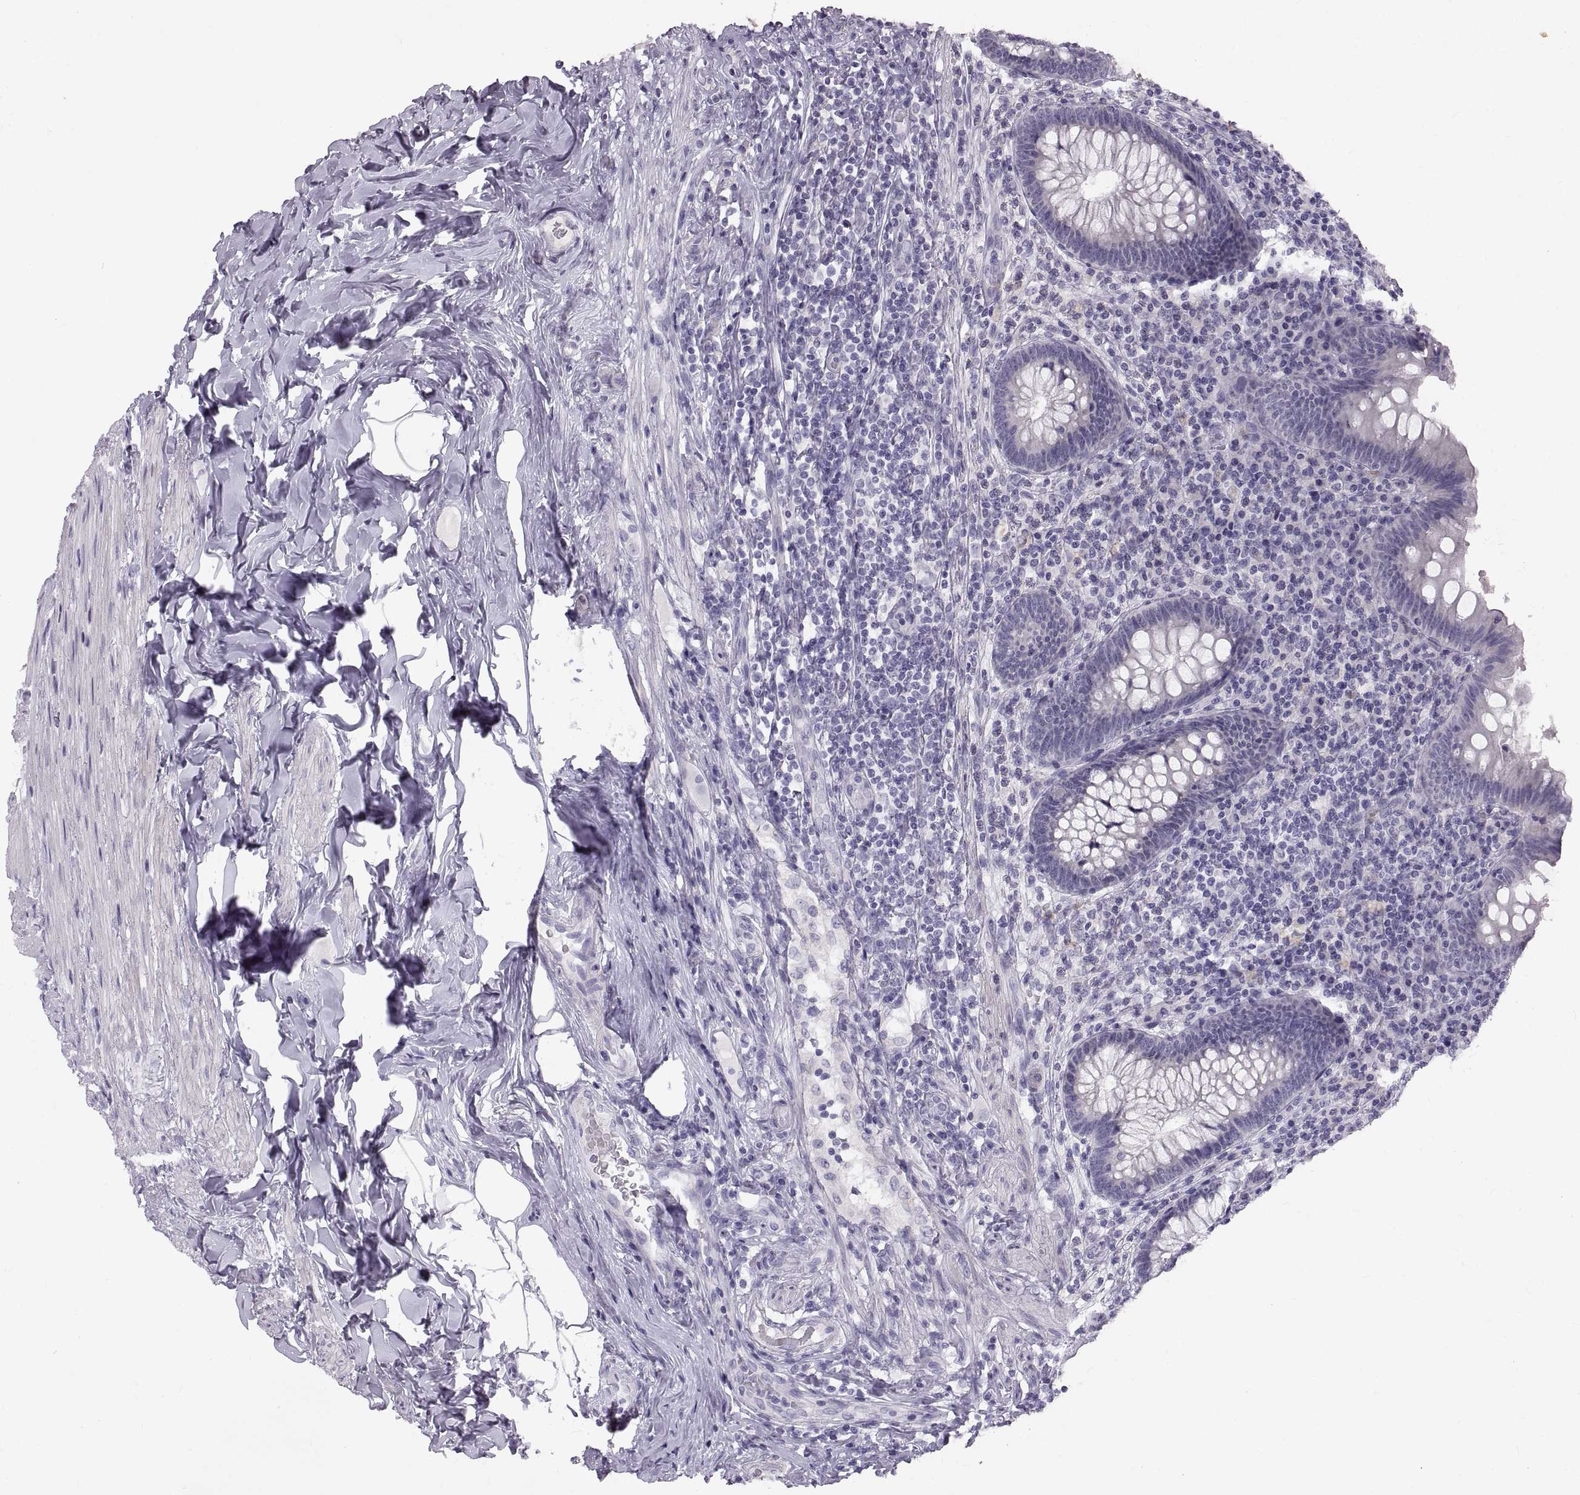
{"staining": {"intensity": "negative", "quantity": "none", "location": "none"}, "tissue": "appendix", "cell_type": "Glandular cells", "image_type": "normal", "snomed": [{"axis": "morphology", "description": "Normal tissue, NOS"}, {"axis": "topography", "description": "Appendix"}], "caption": "Normal appendix was stained to show a protein in brown. There is no significant staining in glandular cells. (DAB (3,3'-diaminobenzidine) IHC visualized using brightfield microscopy, high magnification).", "gene": "SPACDR", "patient": {"sex": "male", "age": 47}}